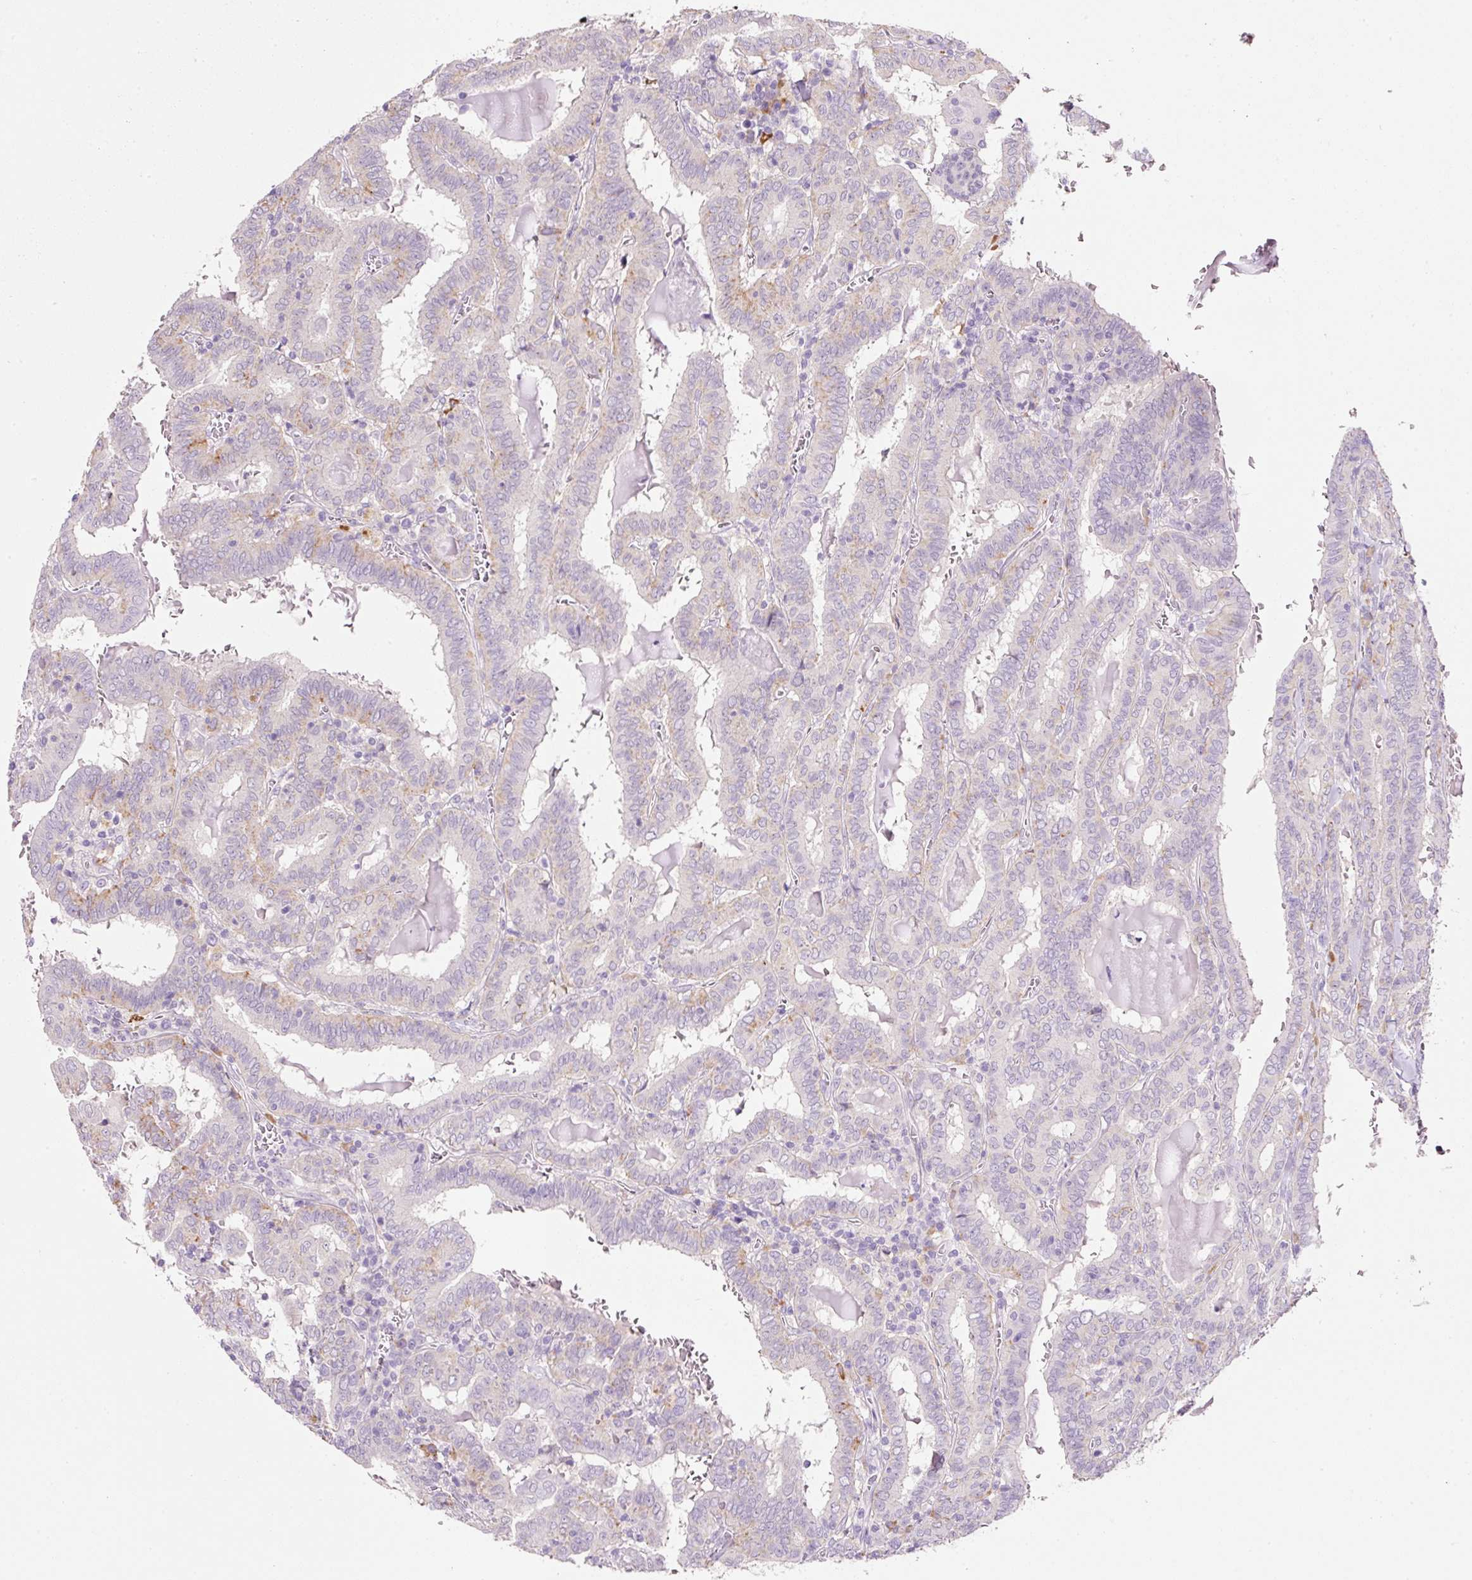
{"staining": {"intensity": "moderate", "quantity": "<25%", "location": "cytoplasmic/membranous"}, "tissue": "thyroid cancer", "cell_type": "Tumor cells", "image_type": "cancer", "snomed": [{"axis": "morphology", "description": "Papillary adenocarcinoma, NOS"}, {"axis": "topography", "description": "Thyroid gland"}], "caption": "This photomicrograph displays immunohistochemistry (IHC) staining of human papillary adenocarcinoma (thyroid), with low moderate cytoplasmic/membranous staining in about <25% of tumor cells.", "gene": "TENT5C", "patient": {"sex": "female", "age": 72}}